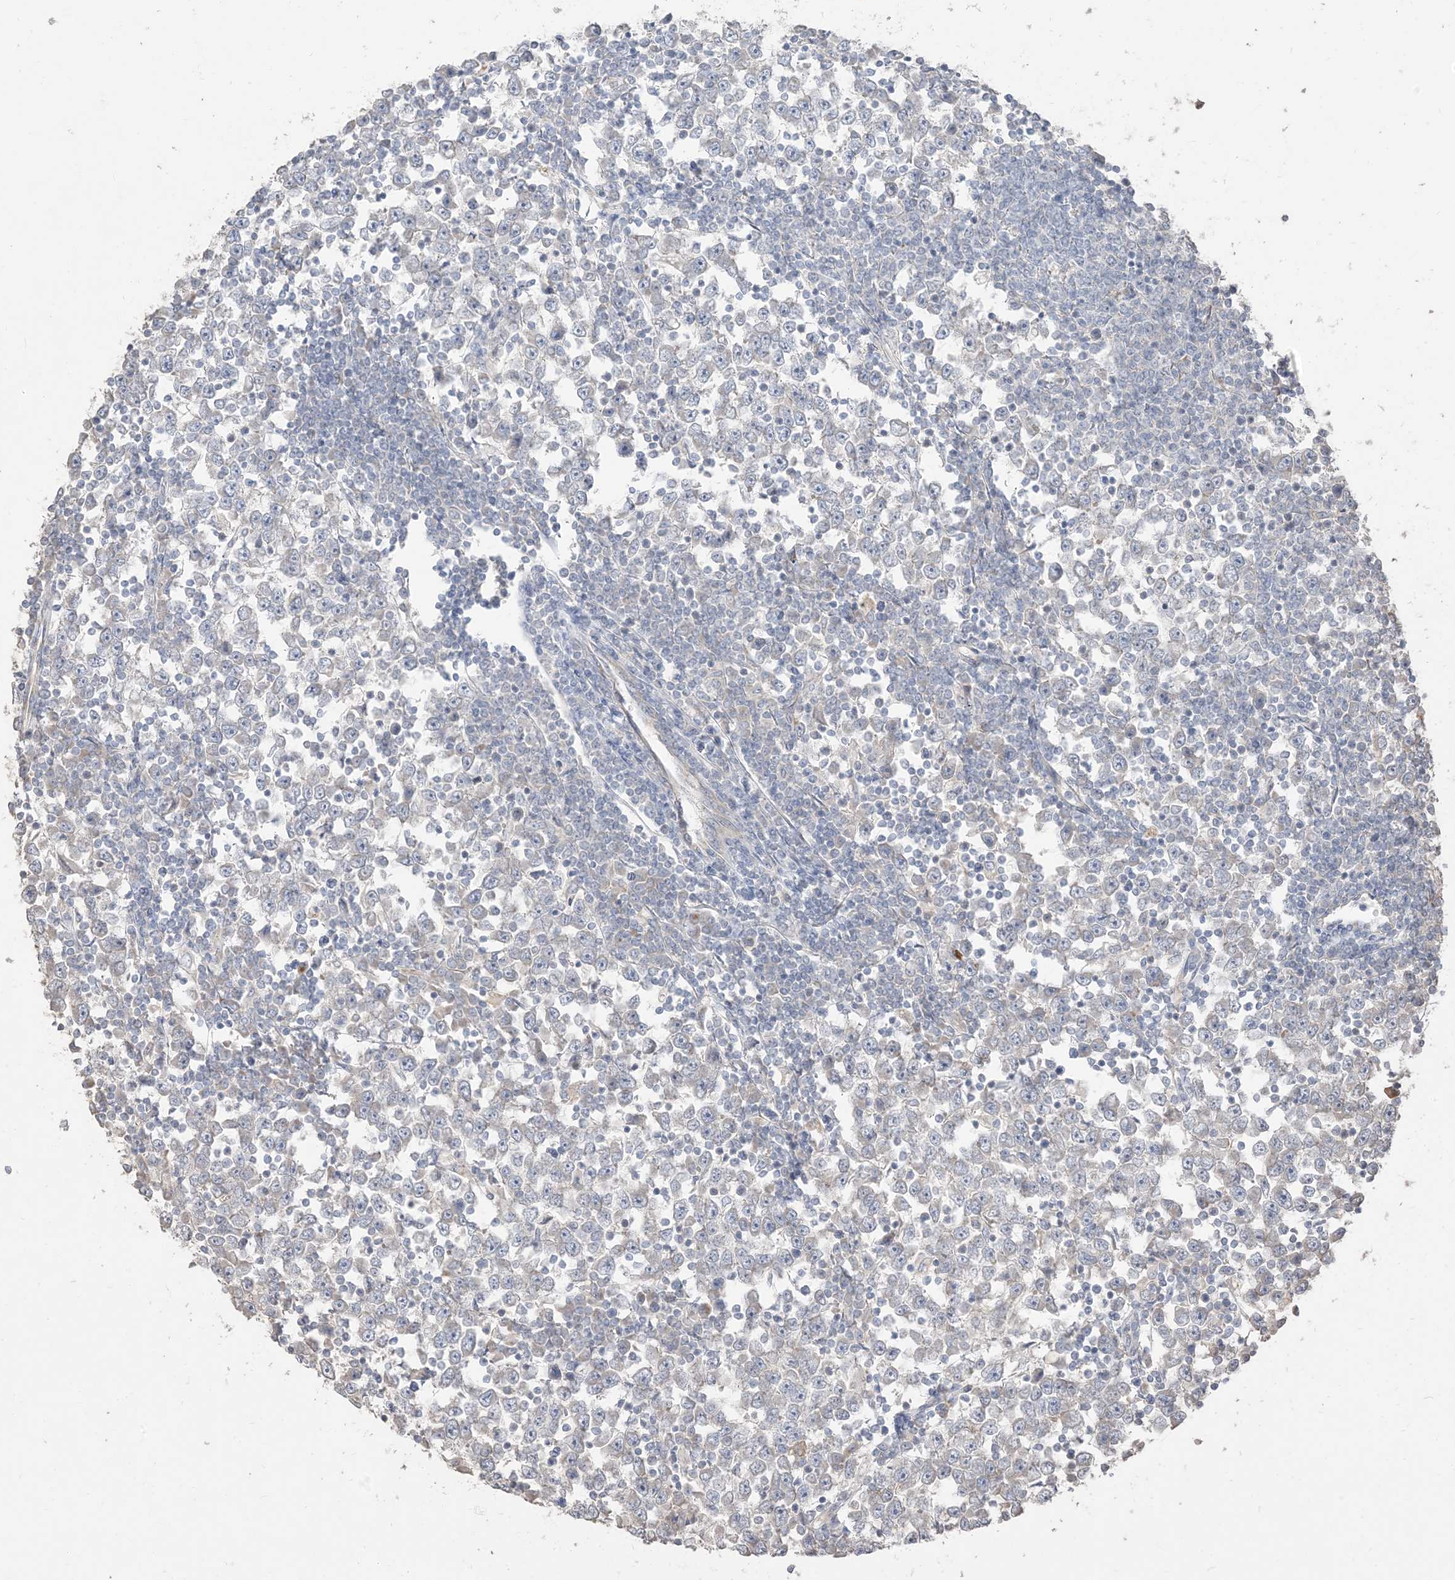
{"staining": {"intensity": "negative", "quantity": "none", "location": "none"}, "tissue": "testis cancer", "cell_type": "Tumor cells", "image_type": "cancer", "snomed": [{"axis": "morphology", "description": "Seminoma, NOS"}, {"axis": "topography", "description": "Testis"}], "caption": "Photomicrograph shows no protein expression in tumor cells of testis cancer tissue.", "gene": "RNF175", "patient": {"sex": "male", "age": 65}}